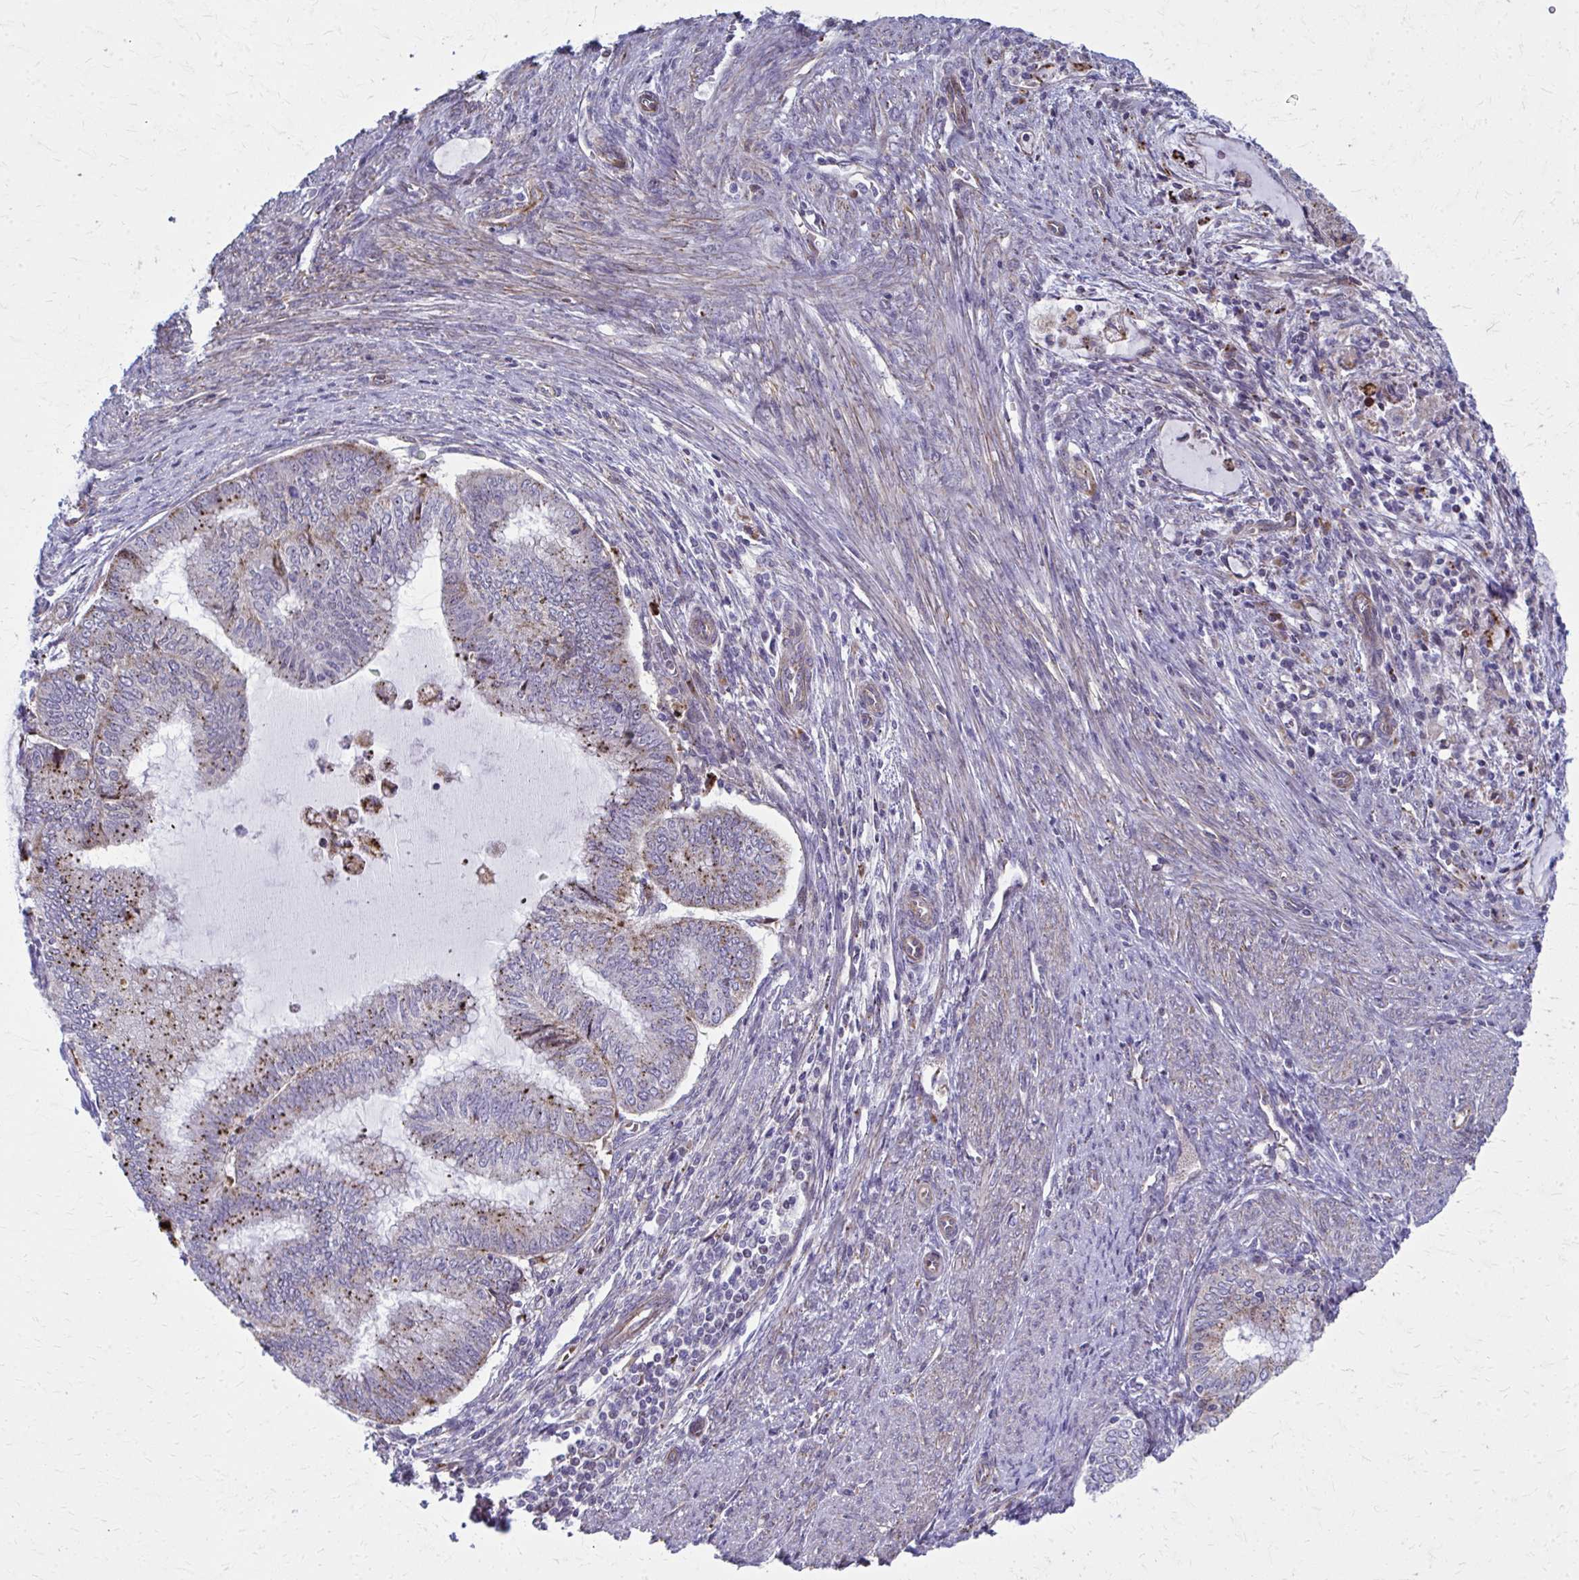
{"staining": {"intensity": "moderate", "quantity": "25%-75%", "location": "cytoplasmic/membranous"}, "tissue": "endometrial cancer", "cell_type": "Tumor cells", "image_type": "cancer", "snomed": [{"axis": "morphology", "description": "Adenocarcinoma, NOS"}, {"axis": "topography", "description": "Endometrium"}], "caption": "A medium amount of moderate cytoplasmic/membranous staining is present in about 25%-75% of tumor cells in endometrial adenocarcinoma tissue. The staining is performed using DAB (3,3'-diaminobenzidine) brown chromogen to label protein expression. The nuclei are counter-stained blue using hematoxylin.", "gene": "LRRC4B", "patient": {"sex": "female", "age": 79}}